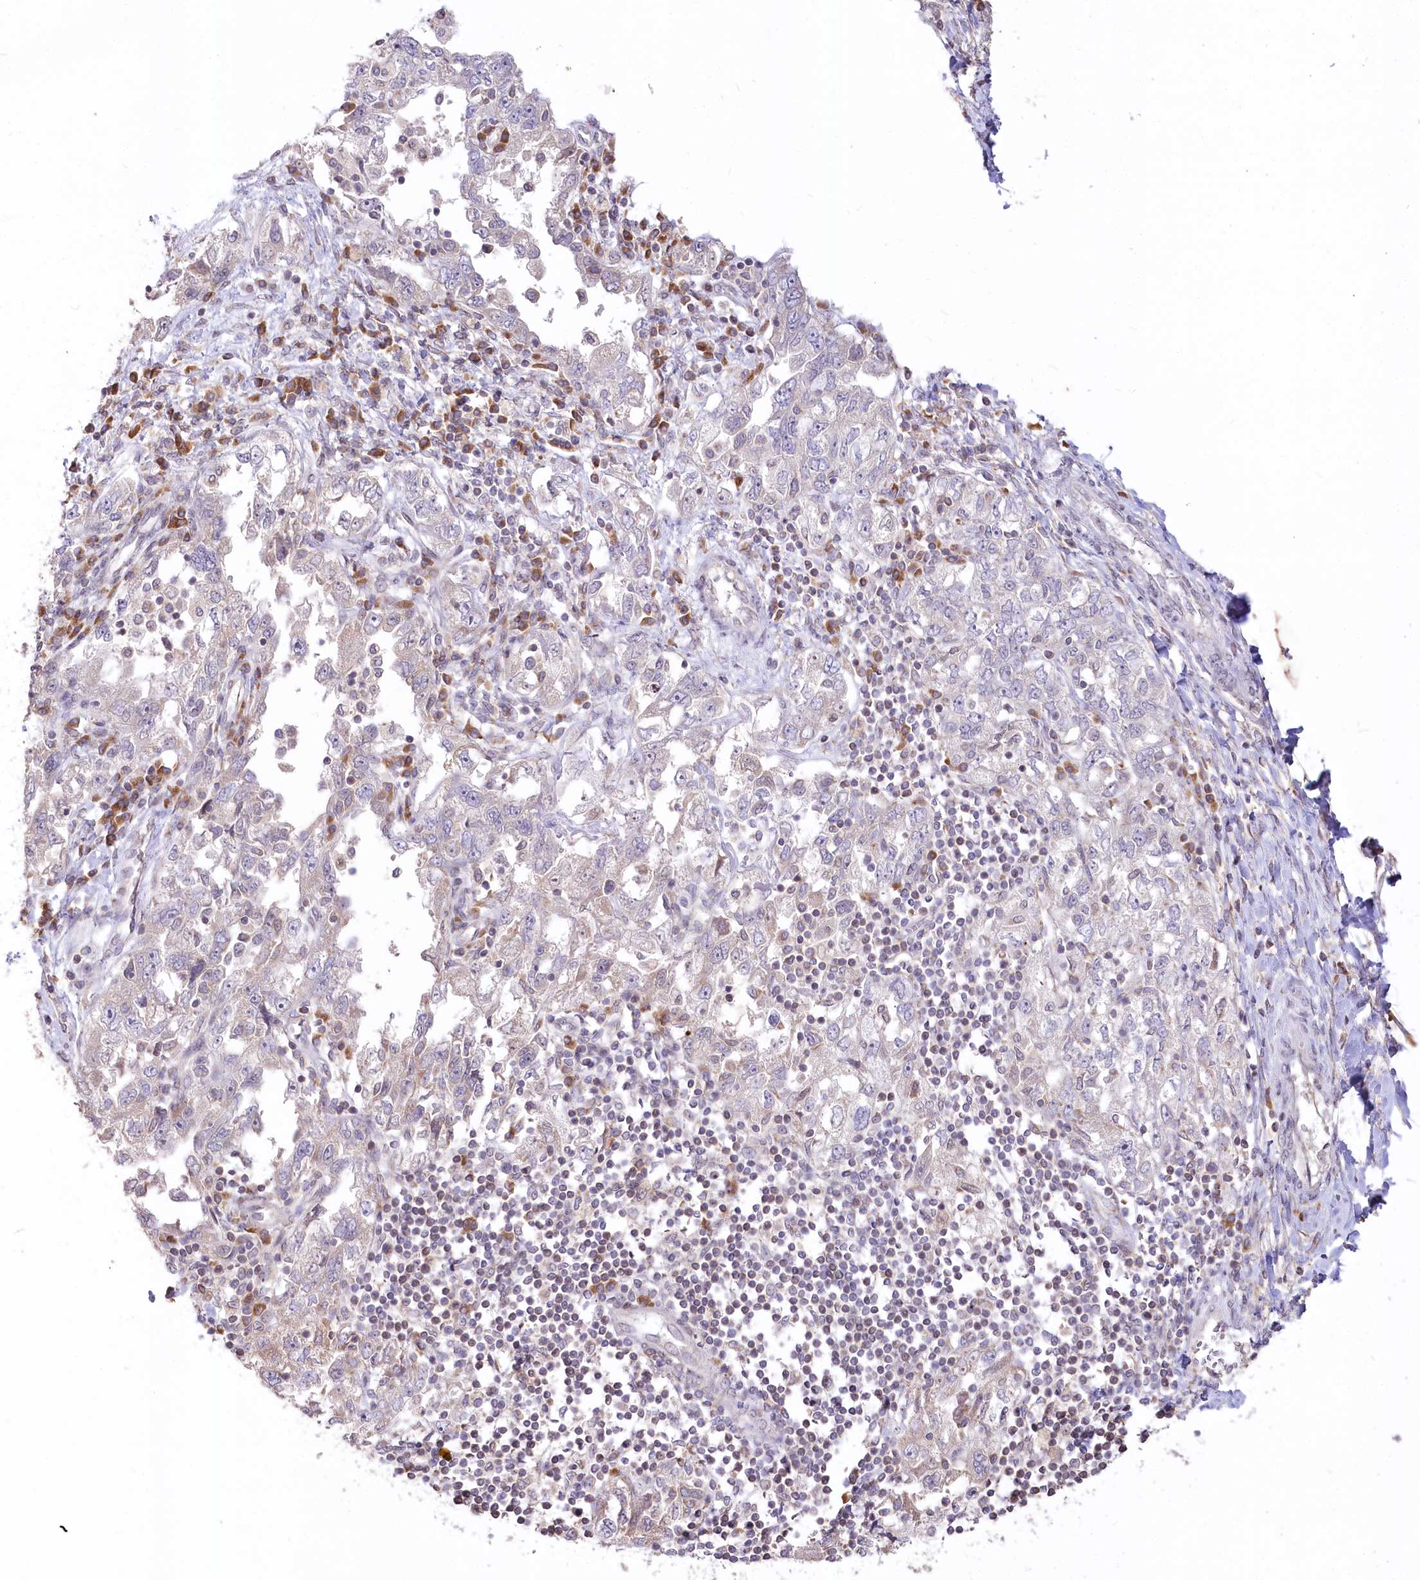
{"staining": {"intensity": "negative", "quantity": "none", "location": "none"}, "tissue": "ovarian cancer", "cell_type": "Tumor cells", "image_type": "cancer", "snomed": [{"axis": "morphology", "description": "Carcinoma, NOS"}, {"axis": "morphology", "description": "Cystadenocarcinoma, serous, NOS"}, {"axis": "topography", "description": "Ovary"}], "caption": "Immunohistochemistry of human ovarian serous cystadenocarcinoma demonstrates no expression in tumor cells. (Stains: DAB (3,3'-diaminobenzidine) IHC with hematoxylin counter stain, Microscopy: brightfield microscopy at high magnification).", "gene": "STT3B", "patient": {"sex": "female", "age": 69}}